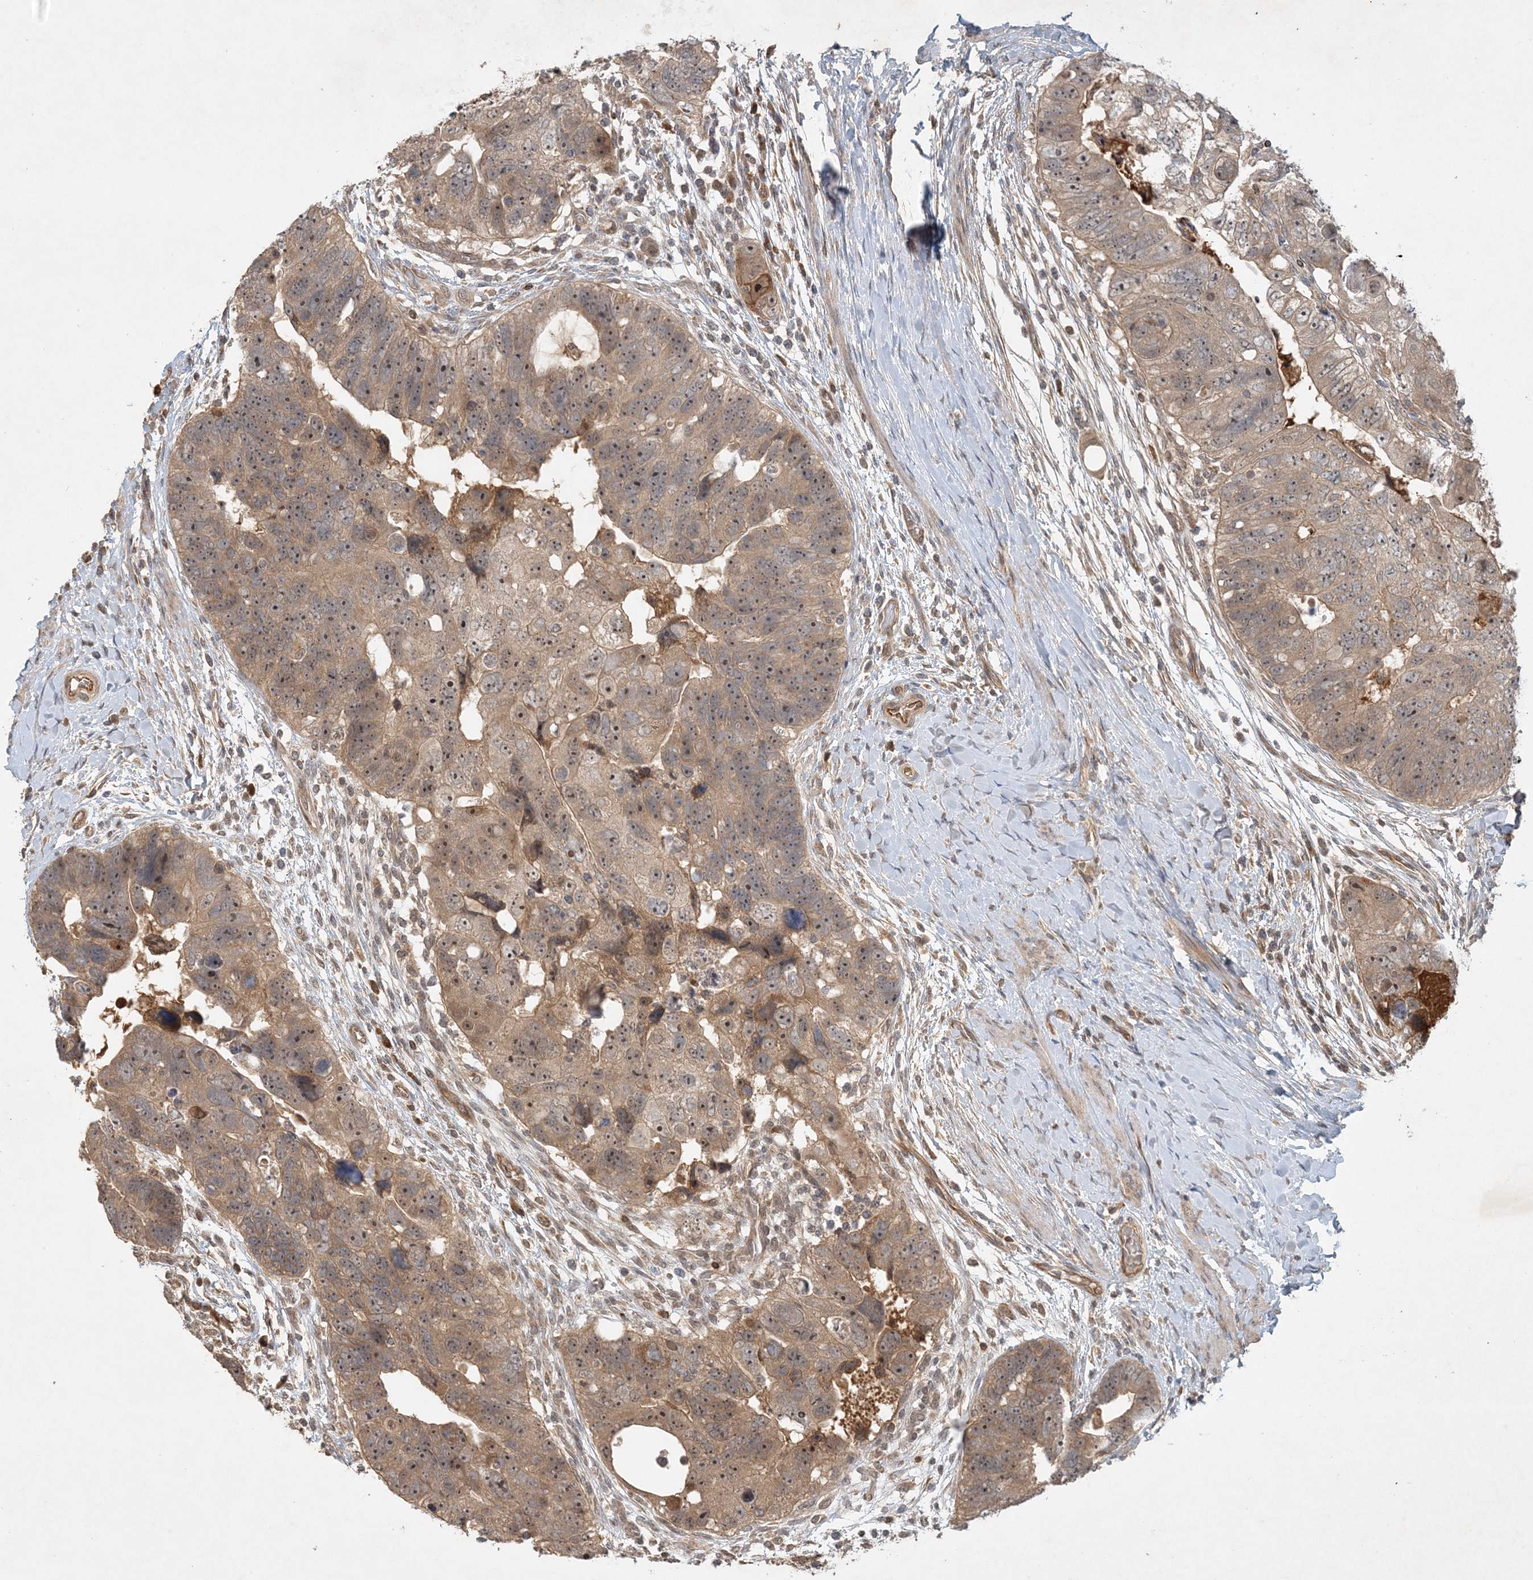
{"staining": {"intensity": "moderate", "quantity": ">75%", "location": "cytoplasmic/membranous,nuclear"}, "tissue": "colorectal cancer", "cell_type": "Tumor cells", "image_type": "cancer", "snomed": [{"axis": "morphology", "description": "Adenocarcinoma, NOS"}, {"axis": "topography", "description": "Rectum"}], "caption": "A micrograph of human colorectal cancer stained for a protein displays moderate cytoplasmic/membranous and nuclear brown staining in tumor cells.", "gene": "ZCCHC4", "patient": {"sex": "male", "age": 59}}